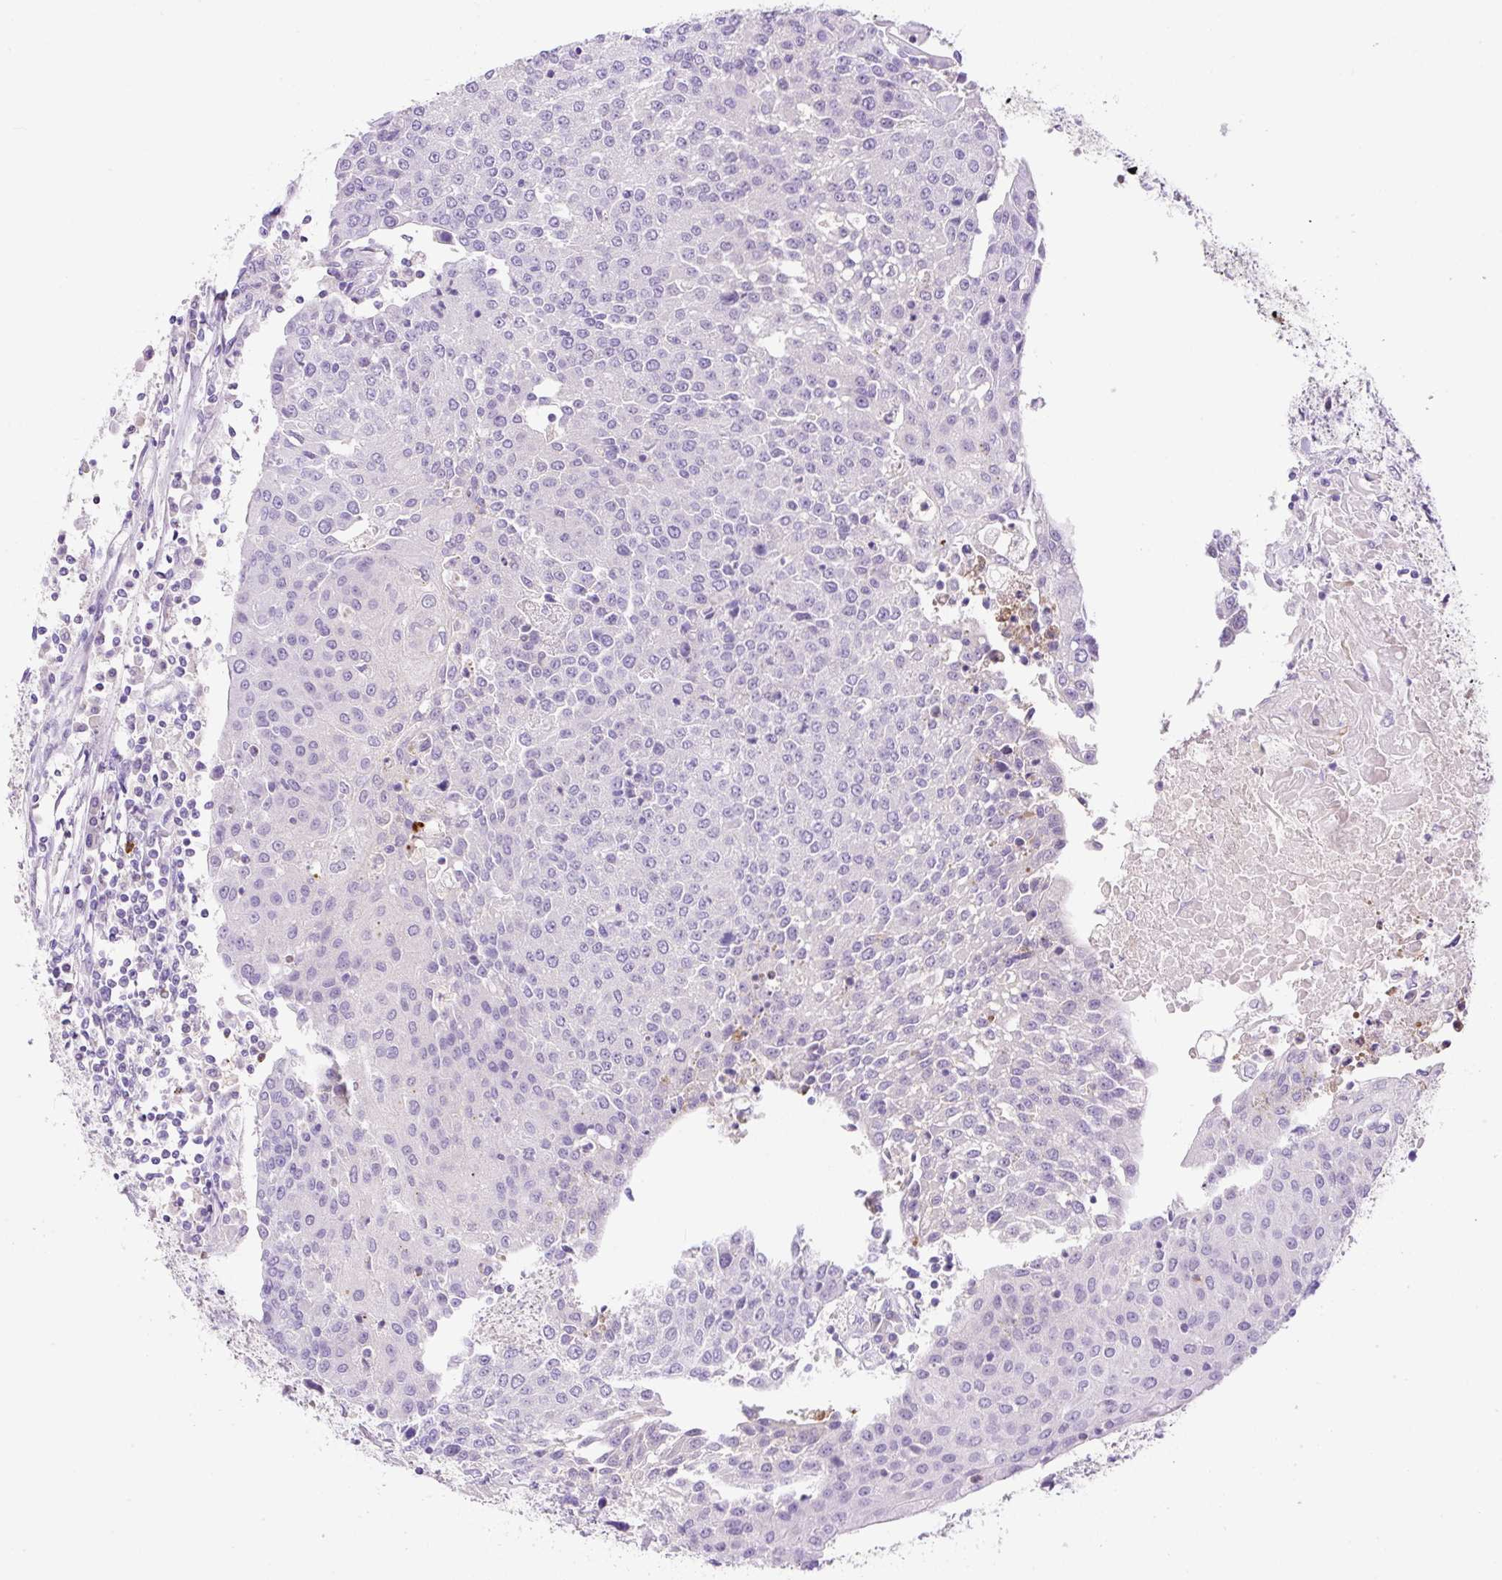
{"staining": {"intensity": "negative", "quantity": "none", "location": "none"}, "tissue": "urothelial cancer", "cell_type": "Tumor cells", "image_type": "cancer", "snomed": [{"axis": "morphology", "description": "Urothelial carcinoma, High grade"}, {"axis": "topography", "description": "Urinary bladder"}], "caption": "Tumor cells are negative for brown protein staining in urothelial cancer.", "gene": "NDST3", "patient": {"sex": "female", "age": 85}}